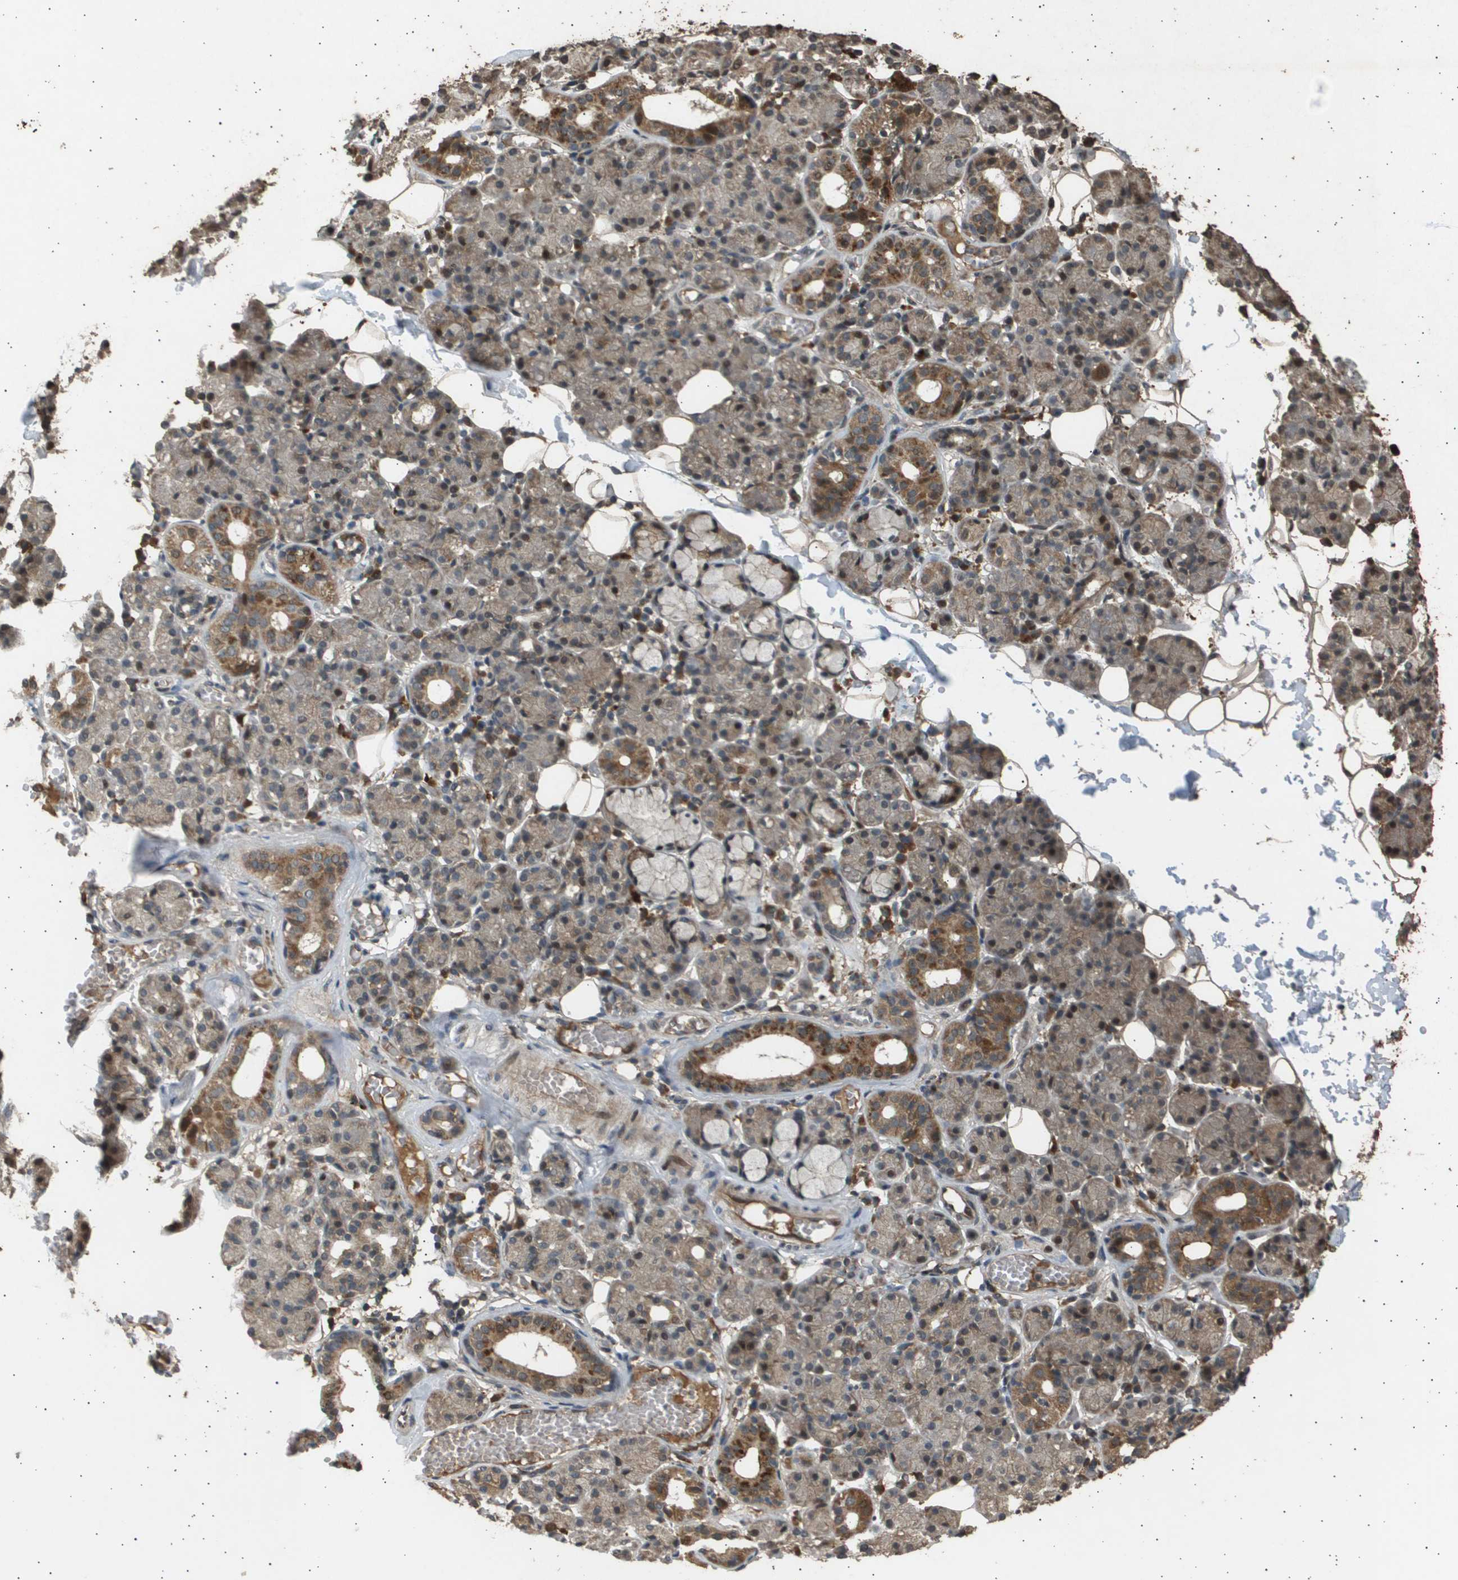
{"staining": {"intensity": "moderate", "quantity": ">75%", "location": "cytoplasmic/membranous"}, "tissue": "salivary gland", "cell_type": "Glandular cells", "image_type": "normal", "snomed": [{"axis": "morphology", "description": "Normal tissue, NOS"}, {"axis": "topography", "description": "Salivary gland"}], "caption": "Protein expression by immunohistochemistry (IHC) shows moderate cytoplasmic/membranous positivity in about >75% of glandular cells in benign salivary gland. The staining is performed using DAB (3,3'-diaminobenzidine) brown chromogen to label protein expression. The nuclei are counter-stained blue using hematoxylin.", "gene": "TNRC6A", "patient": {"sex": "male", "age": 63}}